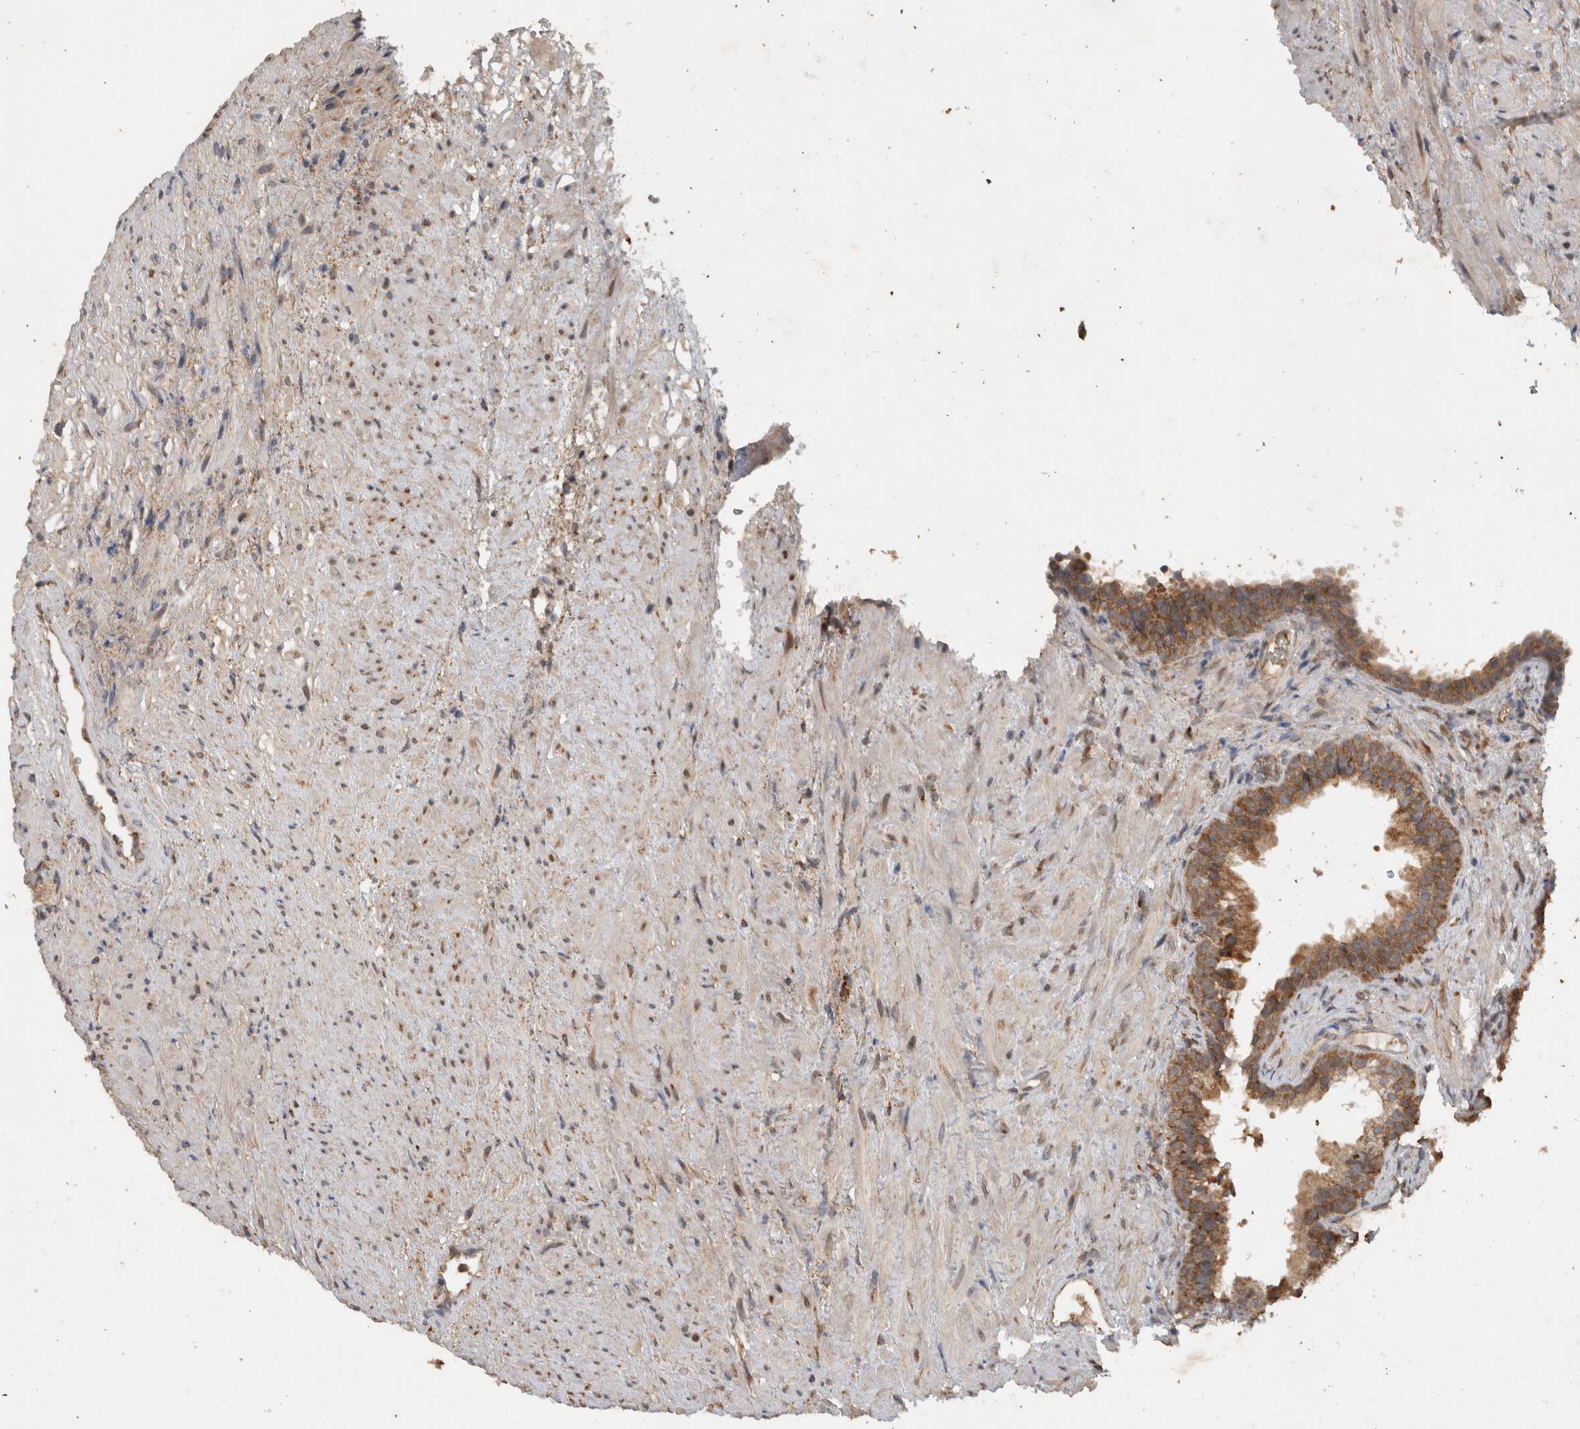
{"staining": {"intensity": "strong", "quantity": ">75%", "location": "cytoplasmic/membranous"}, "tissue": "prostate", "cell_type": "Glandular cells", "image_type": "normal", "snomed": [{"axis": "morphology", "description": "Normal tissue, NOS"}, {"axis": "topography", "description": "Prostate"}], "caption": "Immunohistochemical staining of benign human prostate reveals high levels of strong cytoplasmic/membranous expression in approximately >75% of glandular cells. The protein is stained brown, and the nuclei are stained in blue (DAB (3,3'-diaminobenzidine) IHC with brightfield microscopy, high magnification).", "gene": "ADGRL3", "patient": {"sex": "male", "age": 76}}